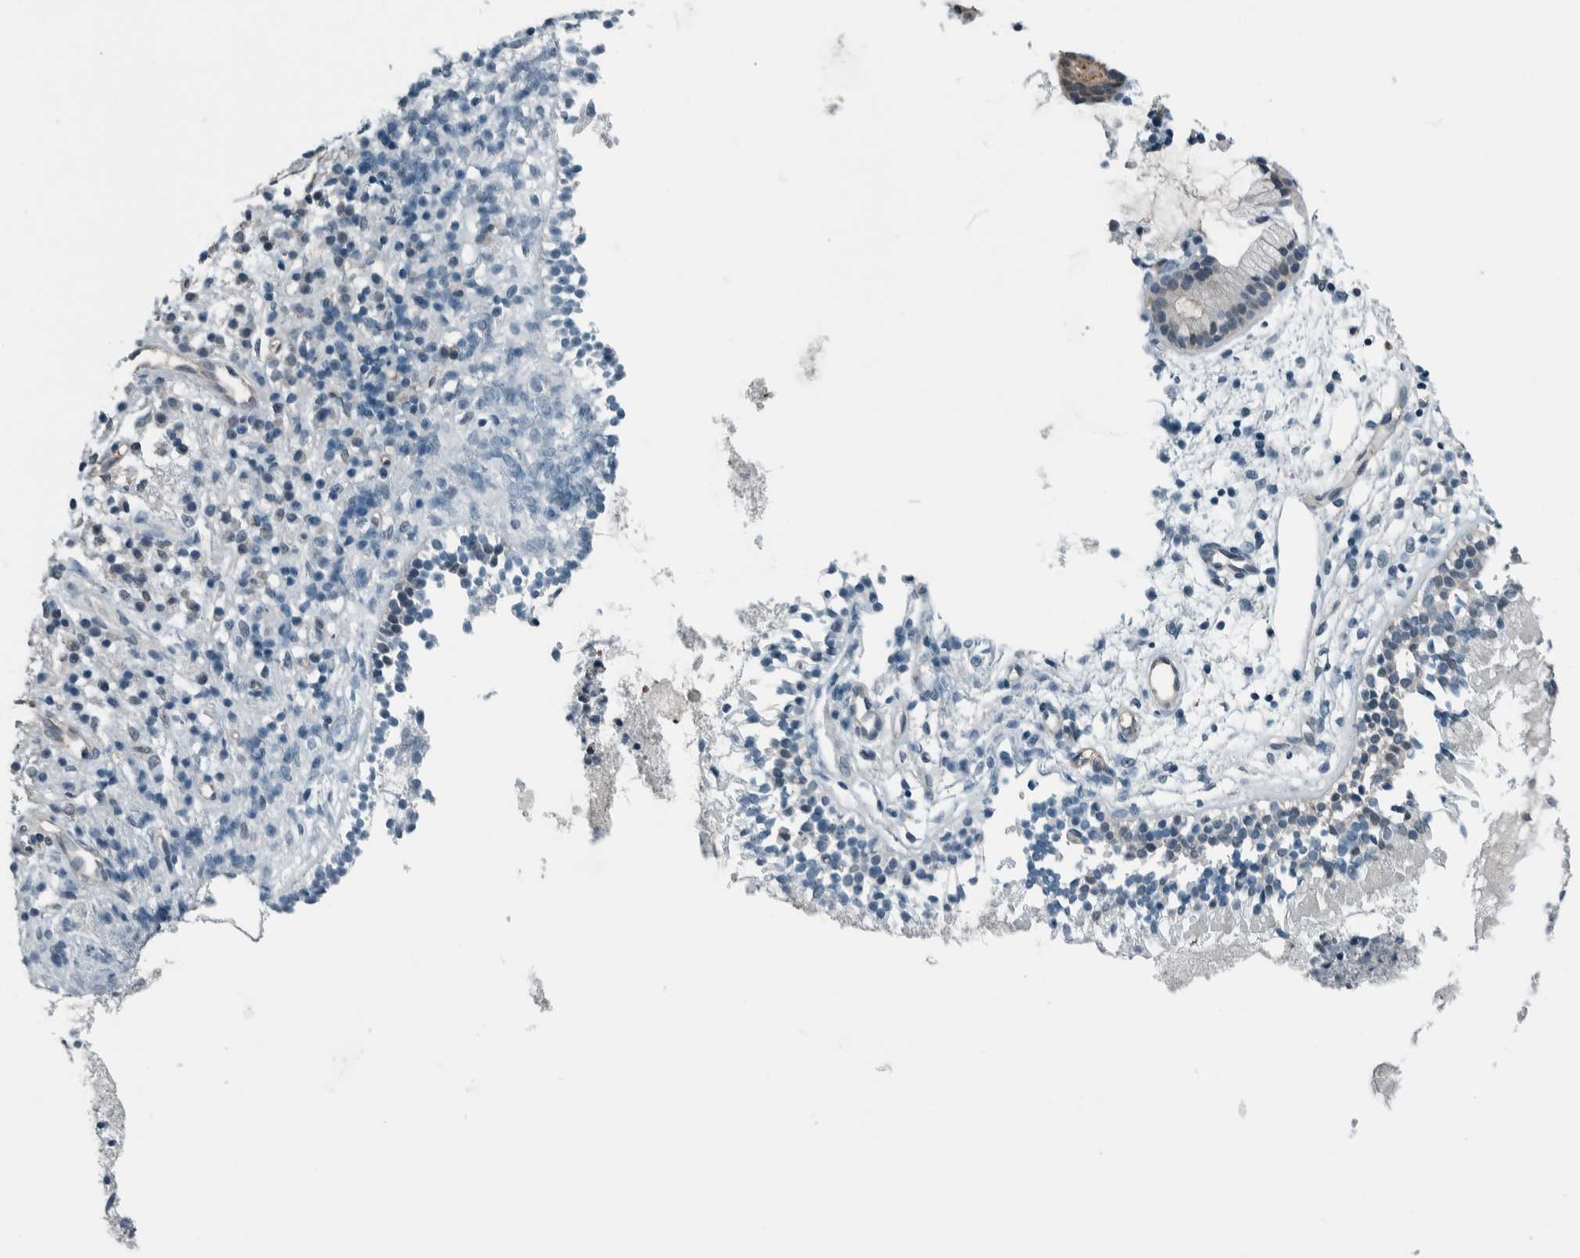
{"staining": {"intensity": "weak", "quantity": "<25%", "location": "nuclear"}, "tissue": "nasopharynx", "cell_type": "Respiratory epithelial cells", "image_type": "normal", "snomed": [{"axis": "morphology", "description": "Normal tissue, NOS"}, {"axis": "topography", "description": "Nasopharynx"}], "caption": "A high-resolution photomicrograph shows immunohistochemistry (IHC) staining of normal nasopharynx, which demonstrates no significant positivity in respiratory epithelial cells. The staining is performed using DAB (3,3'-diaminobenzidine) brown chromogen with nuclei counter-stained in using hematoxylin.", "gene": "ALAD", "patient": {"sex": "male", "age": 21}}